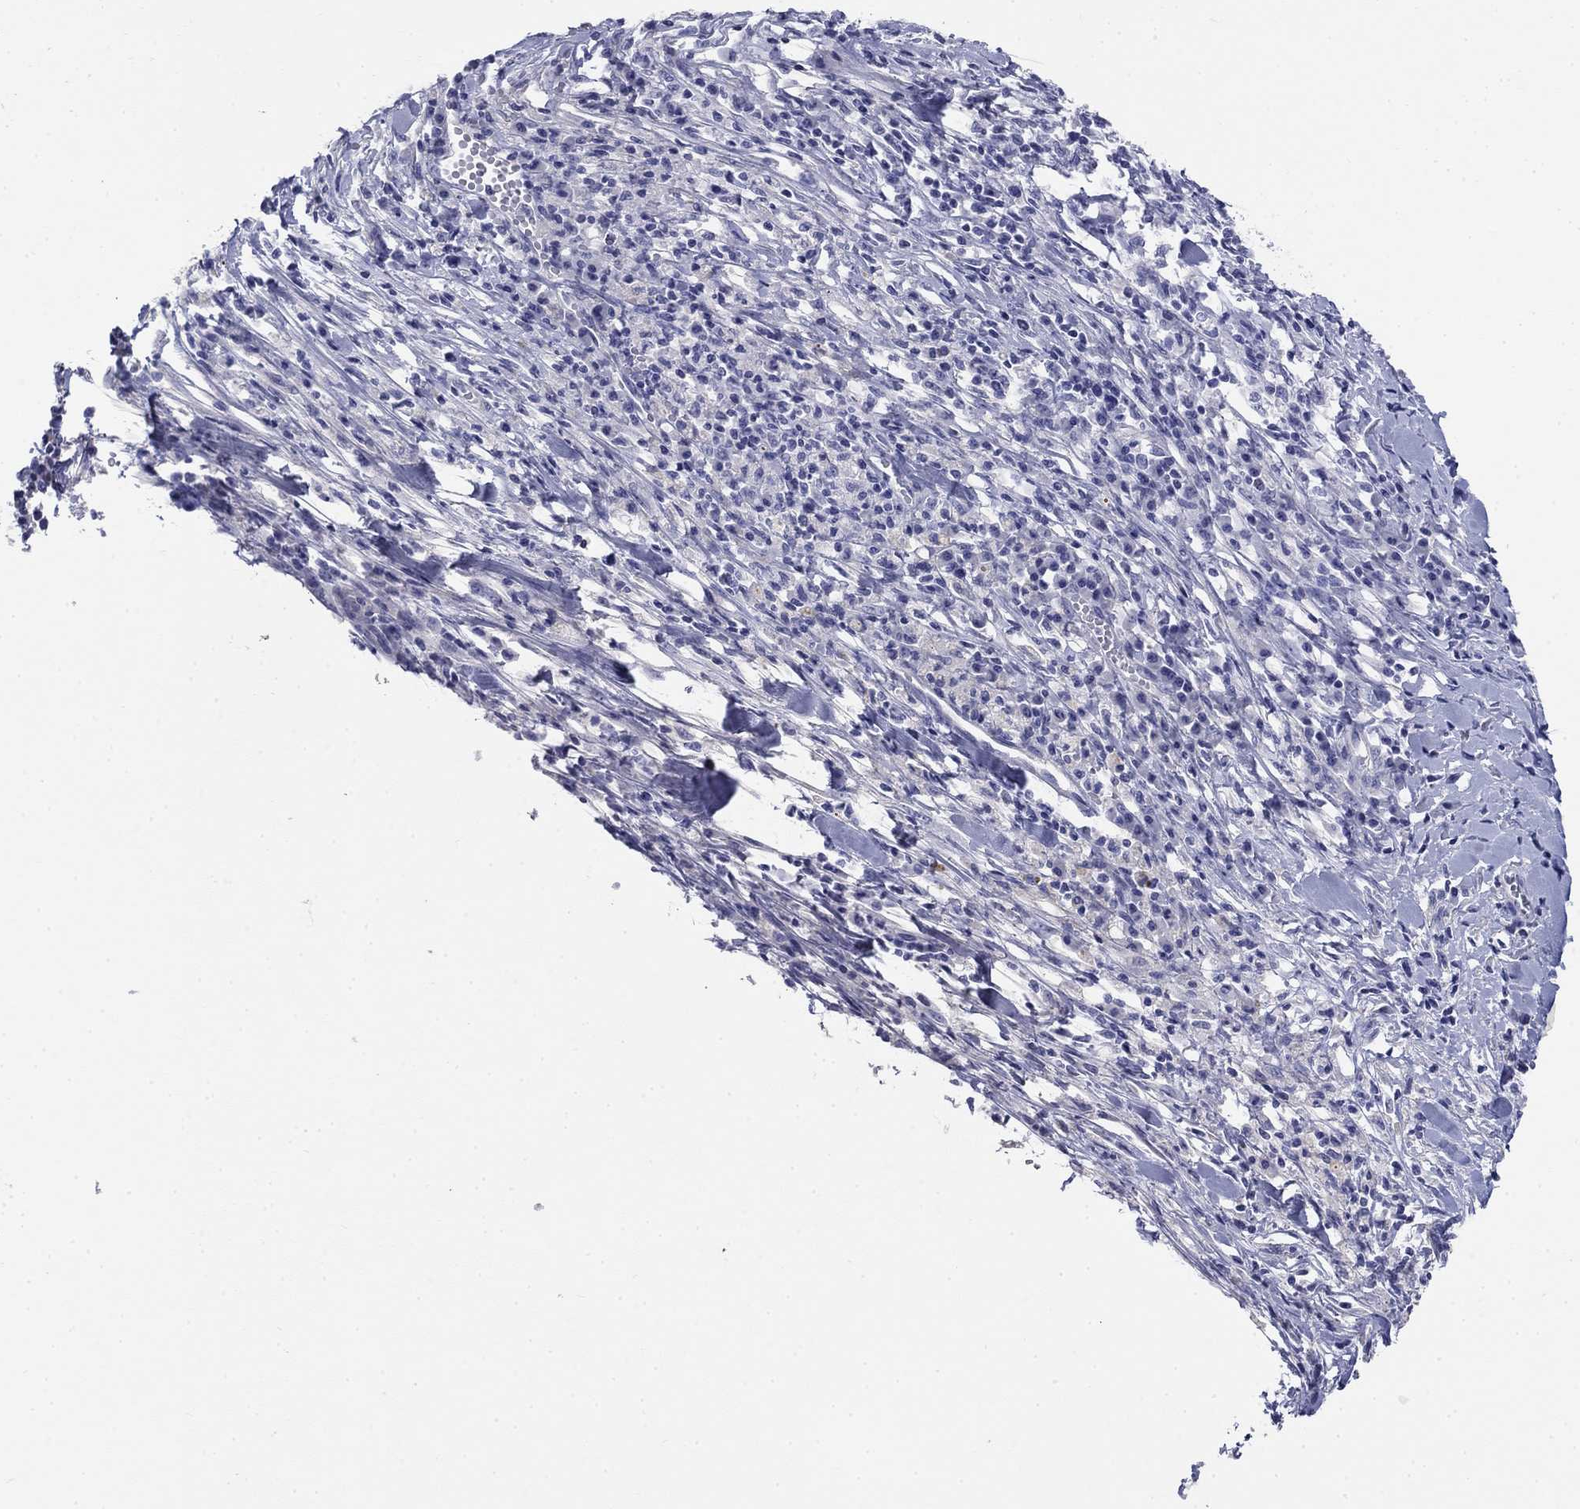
{"staining": {"intensity": "negative", "quantity": "none", "location": "none"}, "tissue": "melanoma", "cell_type": "Tumor cells", "image_type": "cancer", "snomed": [{"axis": "morphology", "description": "Malignant melanoma, Metastatic site"}, {"axis": "topography", "description": "Lymph node"}], "caption": "An image of melanoma stained for a protein reveals no brown staining in tumor cells.", "gene": "PRKCG", "patient": {"sex": "male", "age": 50}}